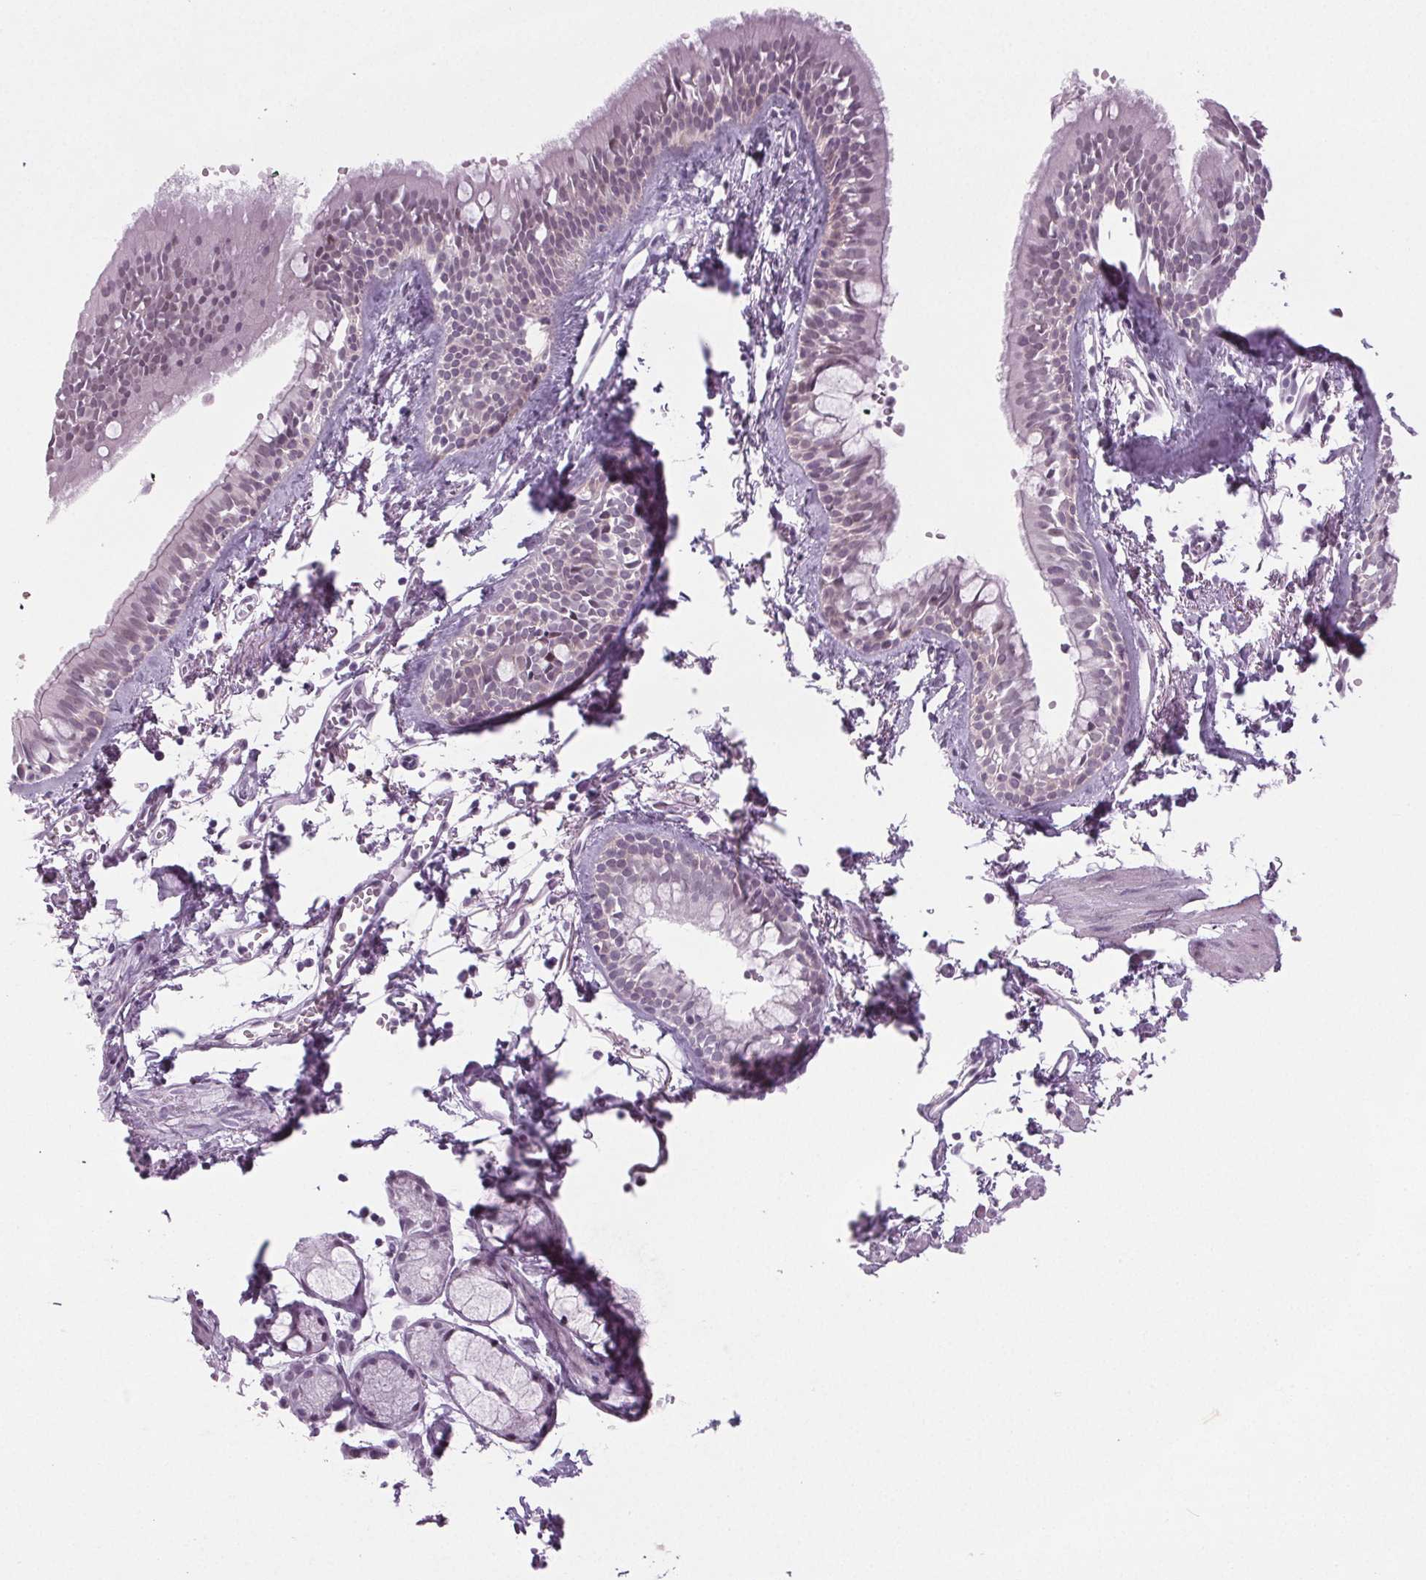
{"staining": {"intensity": "moderate", "quantity": "25%-75%", "location": "nuclear"}, "tissue": "bronchus", "cell_type": "Respiratory epithelial cells", "image_type": "normal", "snomed": [{"axis": "morphology", "description": "Normal tissue, NOS"}, {"axis": "topography", "description": "Cartilage tissue"}, {"axis": "topography", "description": "Bronchus"}], "caption": "Immunohistochemistry histopathology image of benign bronchus: human bronchus stained using immunohistochemistry displays medium levels of moderate protein expression localized specifically in the nuclear of respiratory epithelial cells, appearing as a nuclear brown color.", "gene": "IGF2BP1", "patient": {"sex": "female", "age": 59}}